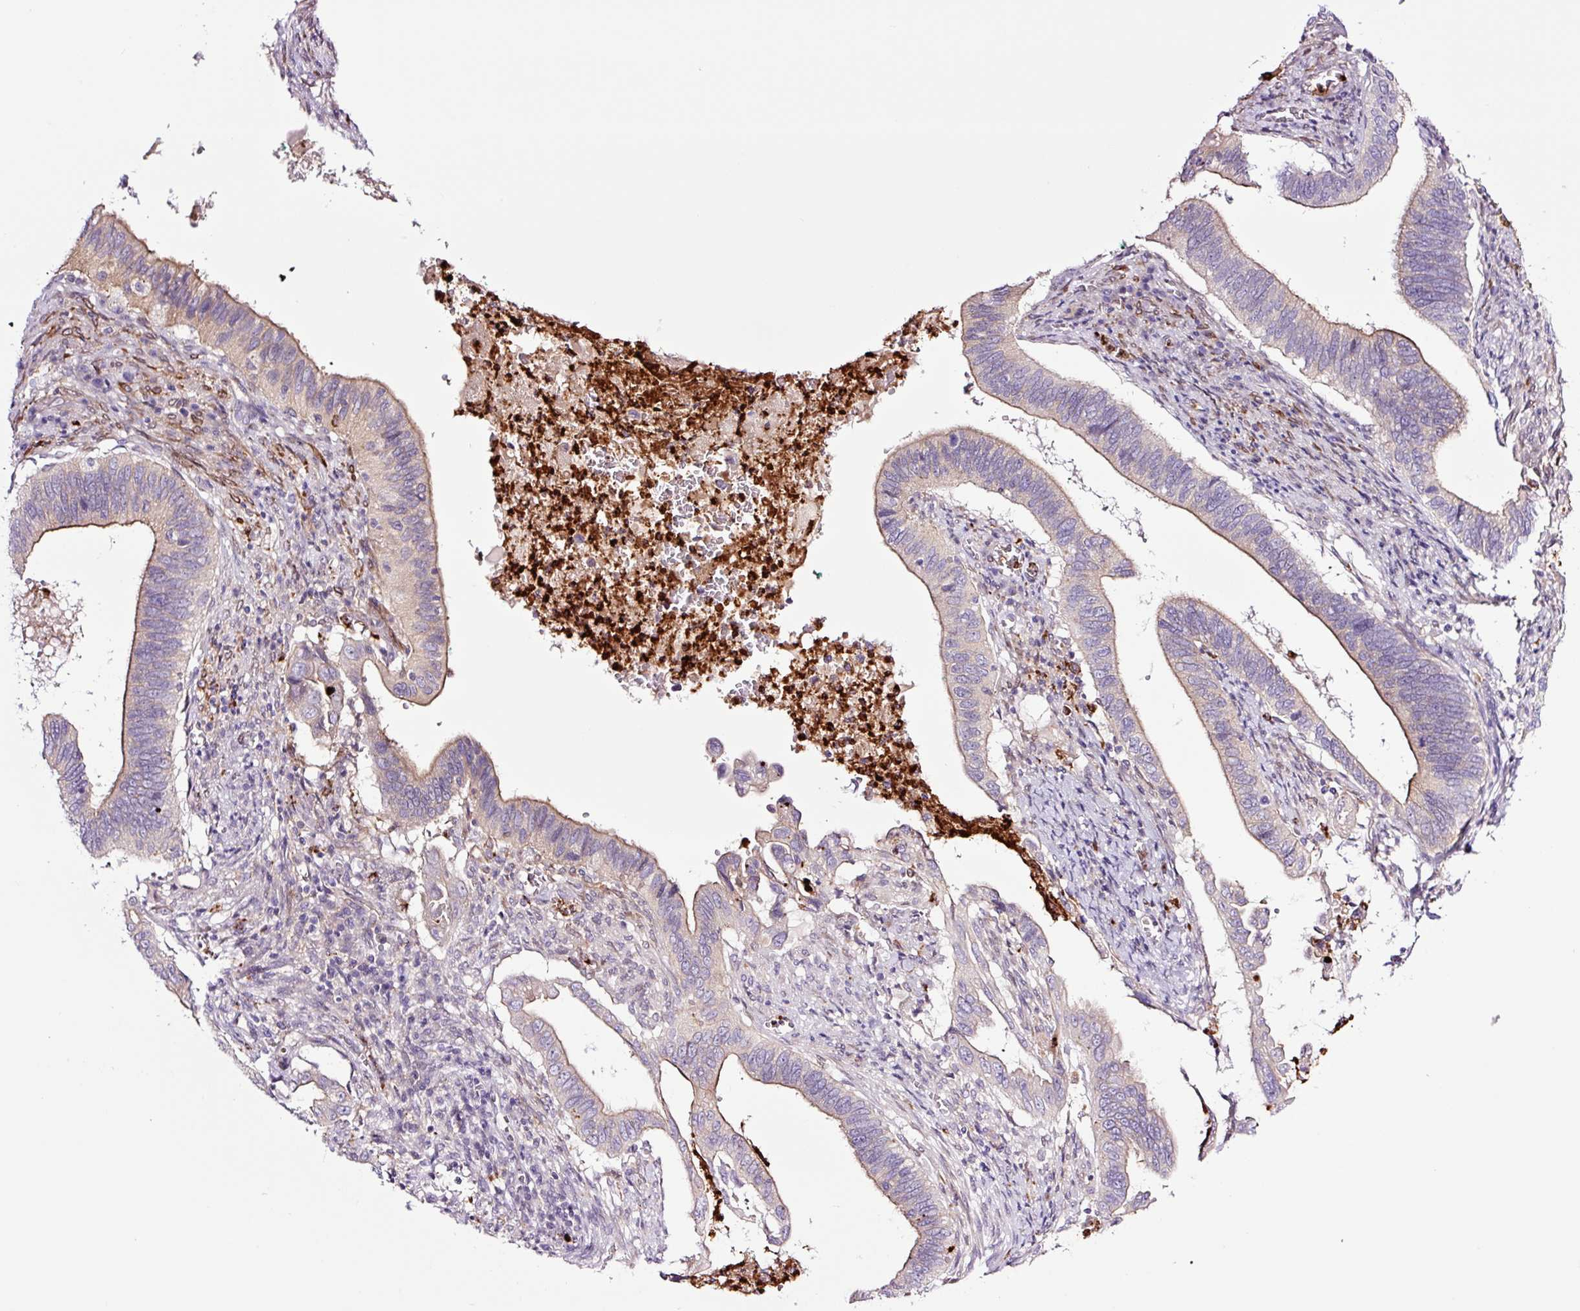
{"staining": {"intensity": "moderate", "quantity": "25%-75%", "location": "cytoplasmic/membranous"}, "tissue": "cervical cancer", "cell_type": "Tumor cells", "image_type": "cancer", "snomed": [{"axis": "morphology", "description": "Adenocarcinoma, NOS"}, {"axis": "topography", "description": "Cervix"}], "caption": "Adenocarcinoma (cervical) was stained to show a protein in brown. There is medium levels of moderate cytoplasmic/membranous positivity in about 25%-75% of tumor cells.", "gene": "SH2D6", "patient": {"sex": "female", "age": 42}}